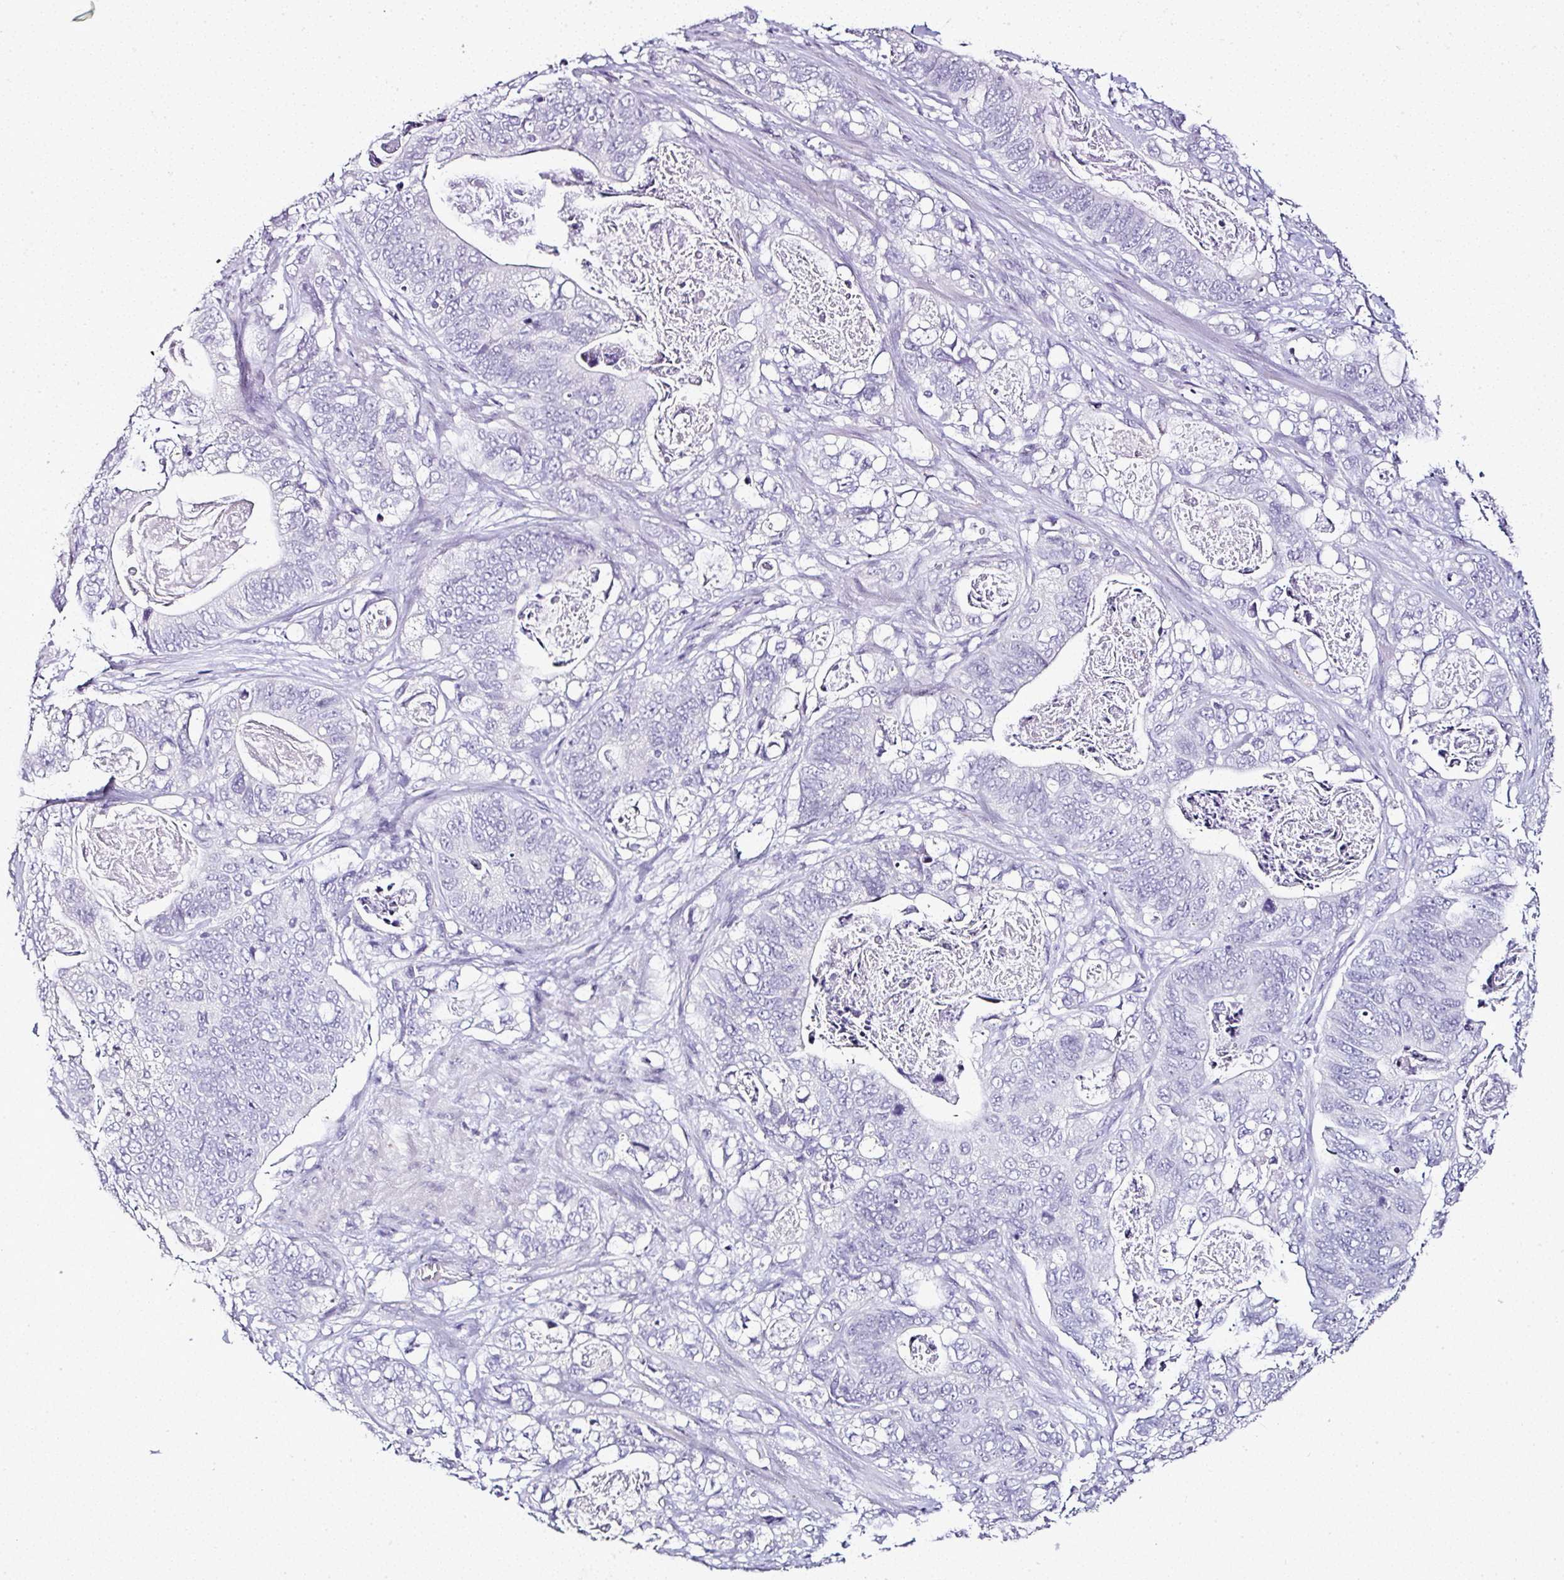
{"staining": {"intensity": "negative", "quantity": "none", "location": "none"}, "tissue": "stomach cancer", "cell_type": "Tumor cells", "image_type": "cancer", "snomed": [{"axis": "morphology", "description": "Normal tissue, NOS"}, {"axis": "morphology", "description": "Adenocarcinoma, NOS"}, {"axis": "topography", "description": "Stomach"}], "caption": "This is a histopathology image of IHC staining of stomach cancer (adenocarcinoma), which shows no expression in tumor cells.", "gene": "SERPINB3", "patient": {"sex": "female", "age": 89}}